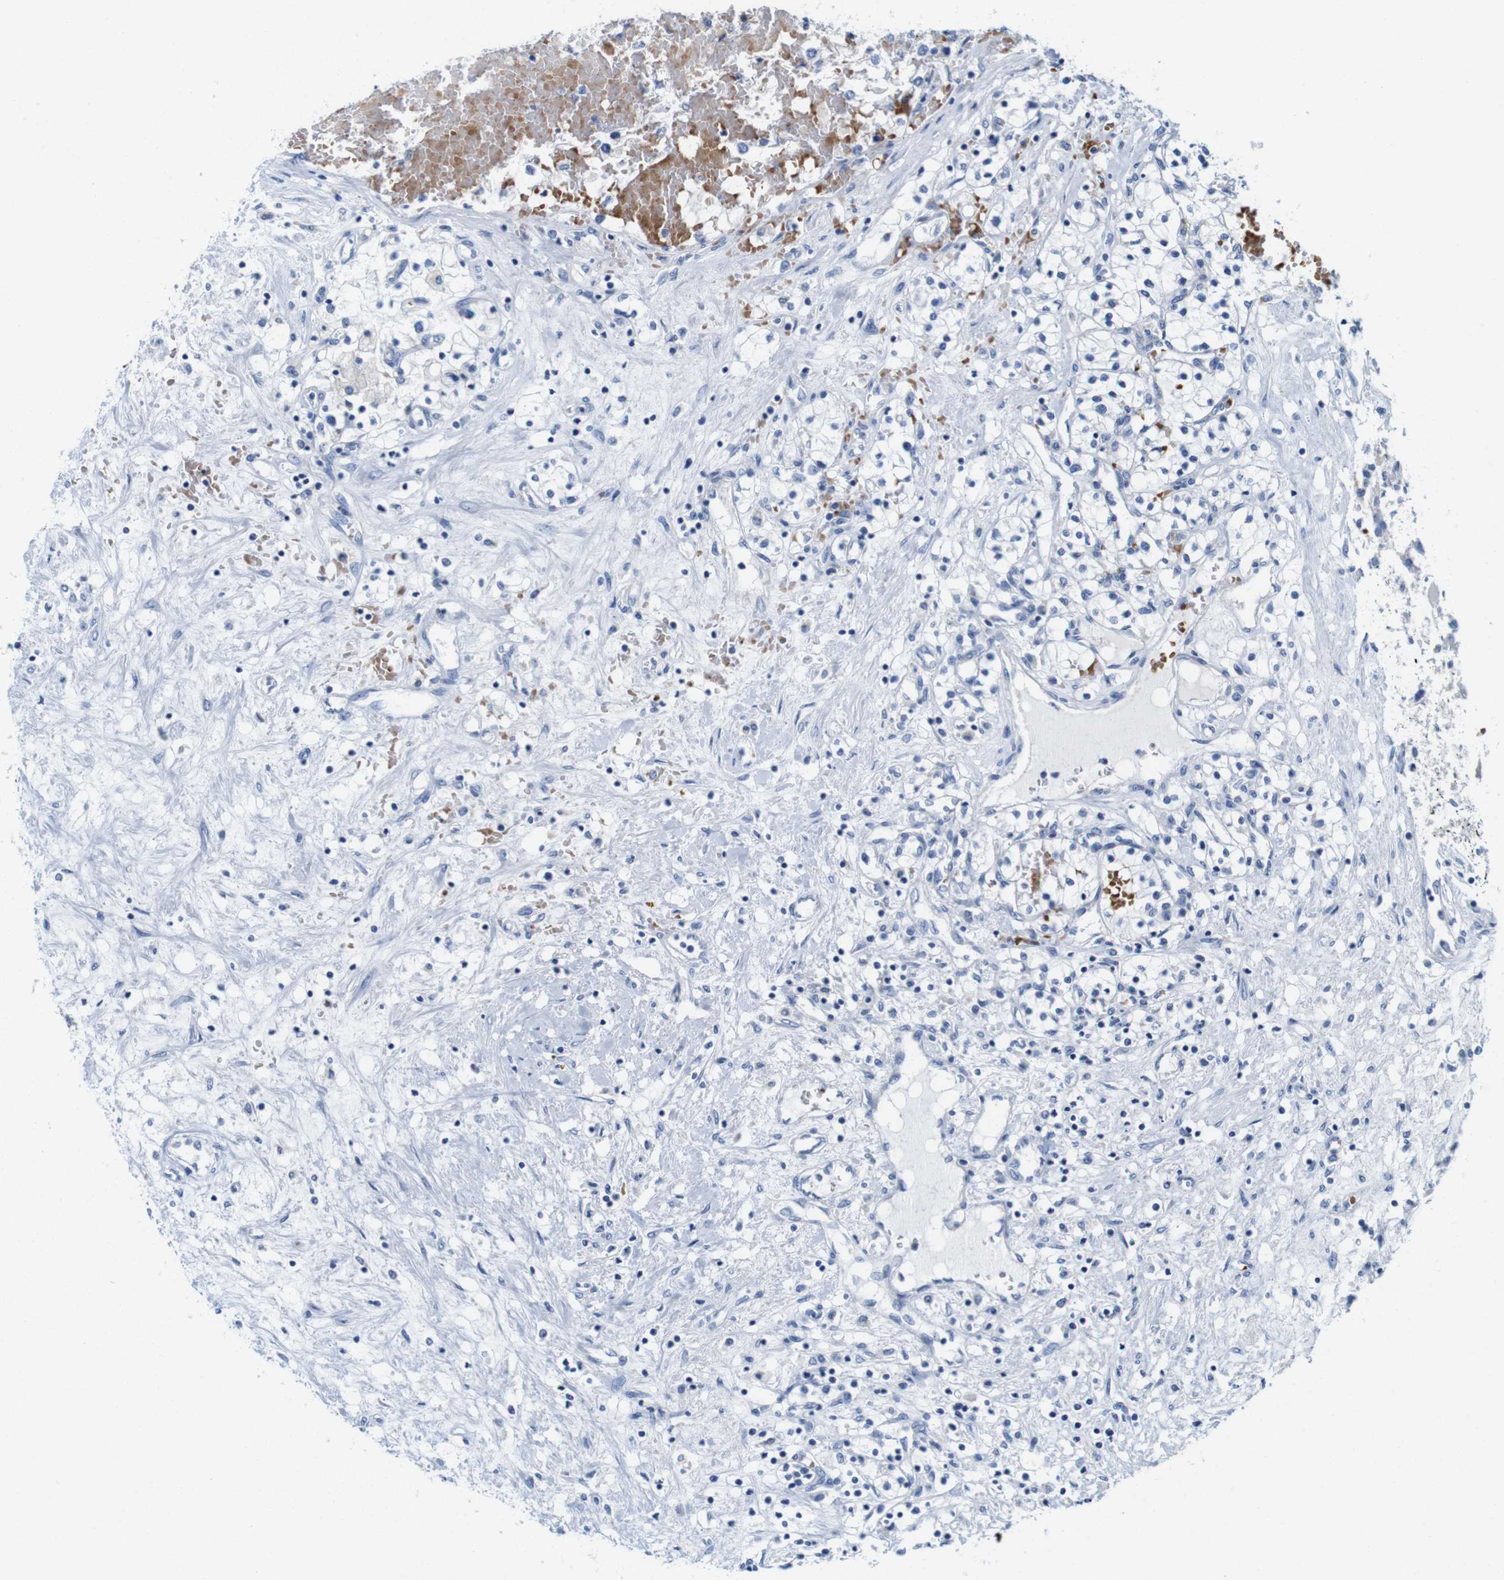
{"staining": {"intensity": "negative", "quantity": "none", "location": "none"}, "tissue": "renal cancer", "cell_type": "Tumor cells", "image_type": "cancer", "snomed": [{"axis": "morphology", "description": "Adenocarcinoma, NOS"}, {"axis": "topography", "description": "Kidney"}], "caption": "Immunohistochemistry image of neoplastic tissue: human renal cancer stained with DAB exhibits no significant protein positivity in tumor cells.", "gene": "IGSF8", "patient": {"sex": "male", "age": 68}}